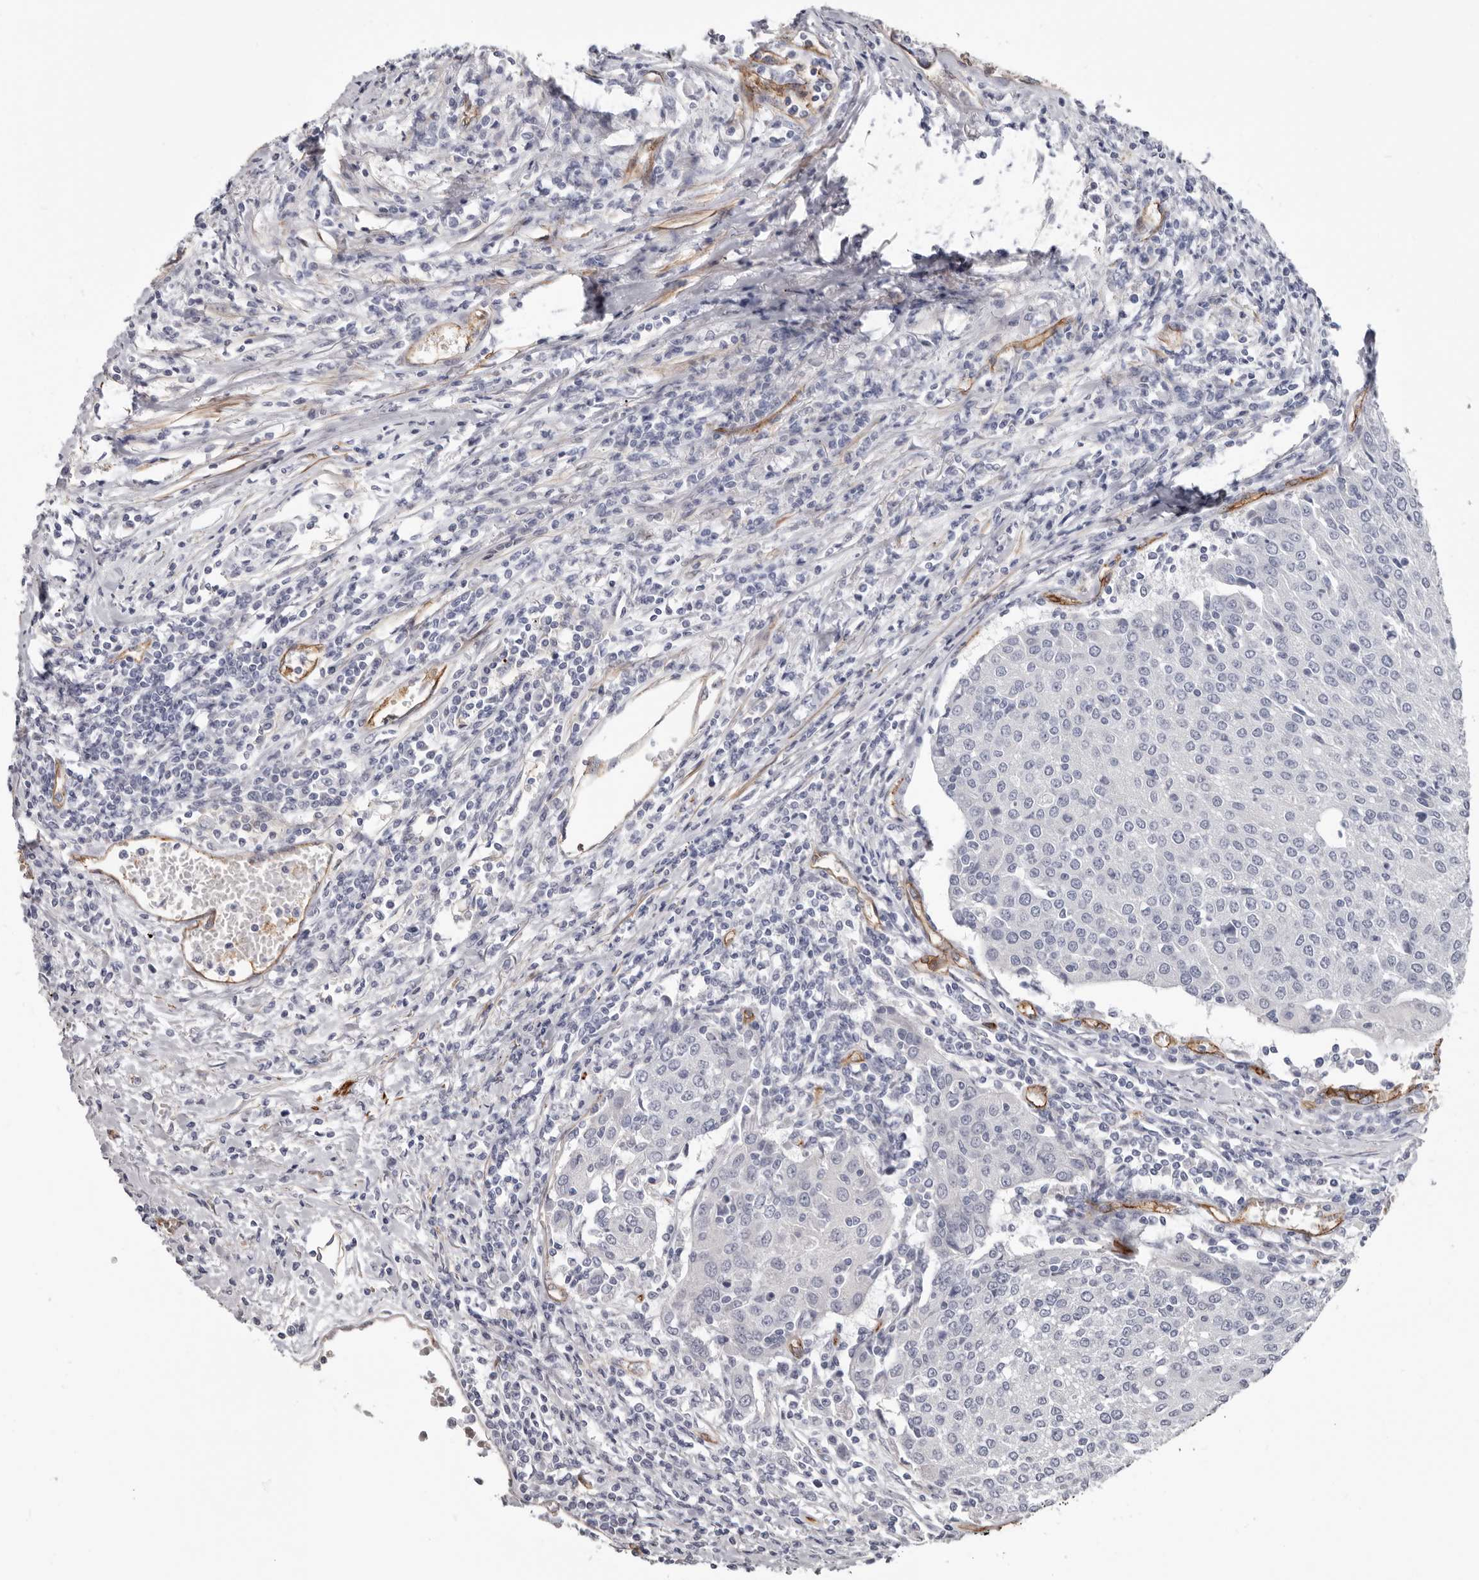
{"staining": {"intensity": "negative", "quantity": "none", "location": "none"}, "tissue": "urothelial cancer", "cell_type": "Tumor cells", "image_type": "cancer", "snomed": [{"axis": "morphology", "description": "Urothelial carcinoma, High grade"}, {"axis": "topography", "description": "Urinary bladder"}], "caption": "Photomicrograph shows no significant protein expression in tumor cells of high-grade urothelial carcinoma.", "gene": "ADGRL4", "patient": {"sex": "female", "age": 85}}